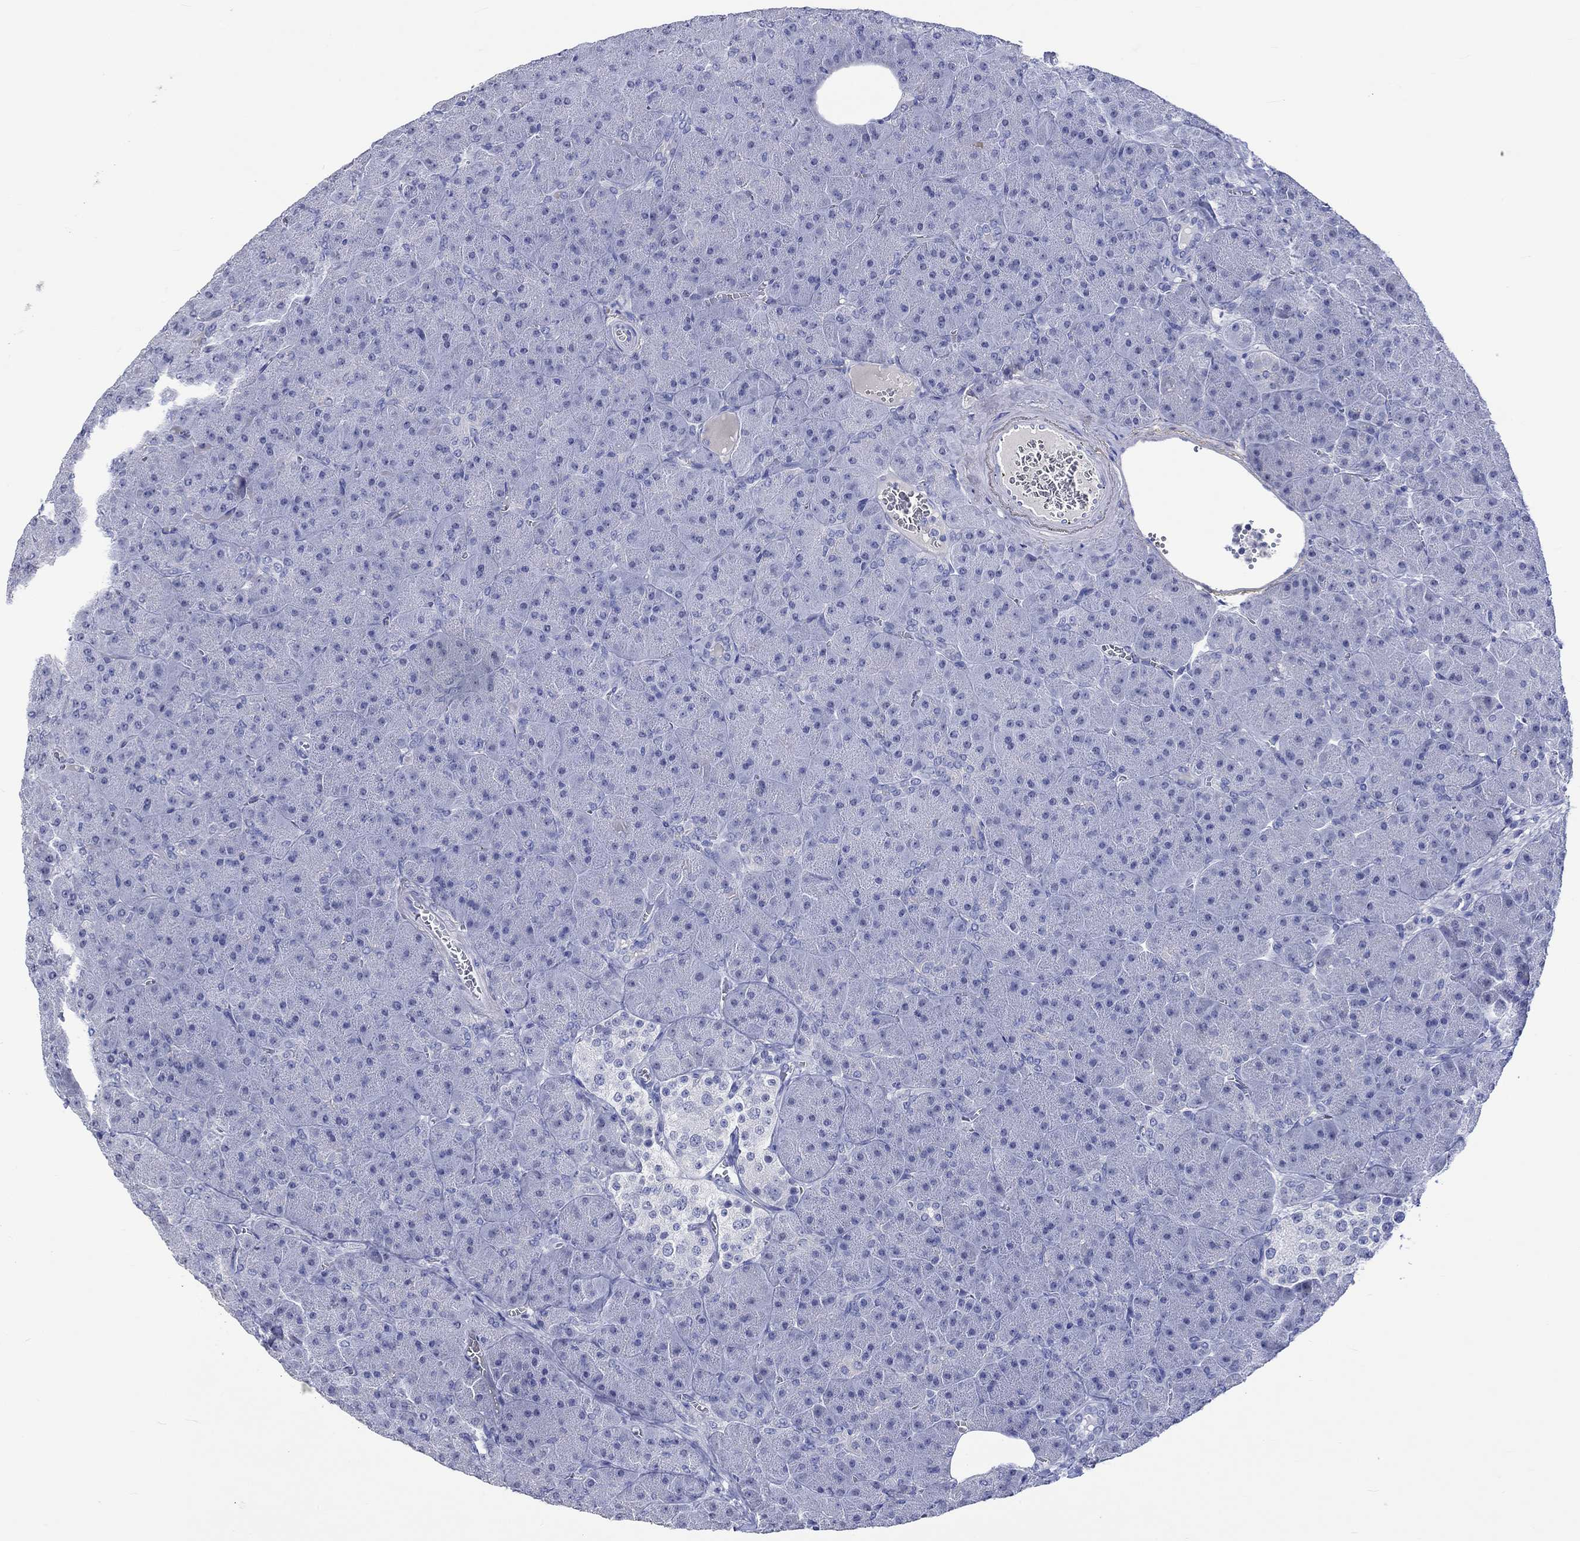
{"staining": {"intensity": "negative", "quantity": "none", "location": "none"}, "tissue": "pancreas", "cell_type": "Exocrine glandular cells", "image_type": "normal", "snomed": [{"axis": "morphology", "description": "Normal tissue, NOS"}, {"axis": "topography", "description": "Pancreas"}], "caption": "Immunohistochemistry (IHC) micrograph of unremarkable human pancreas stained for a protein (brown), which shows no expression in exocrine glandular cells.", "gene": "KLHL35", "patient": {"sex": "male", "age": 61}}